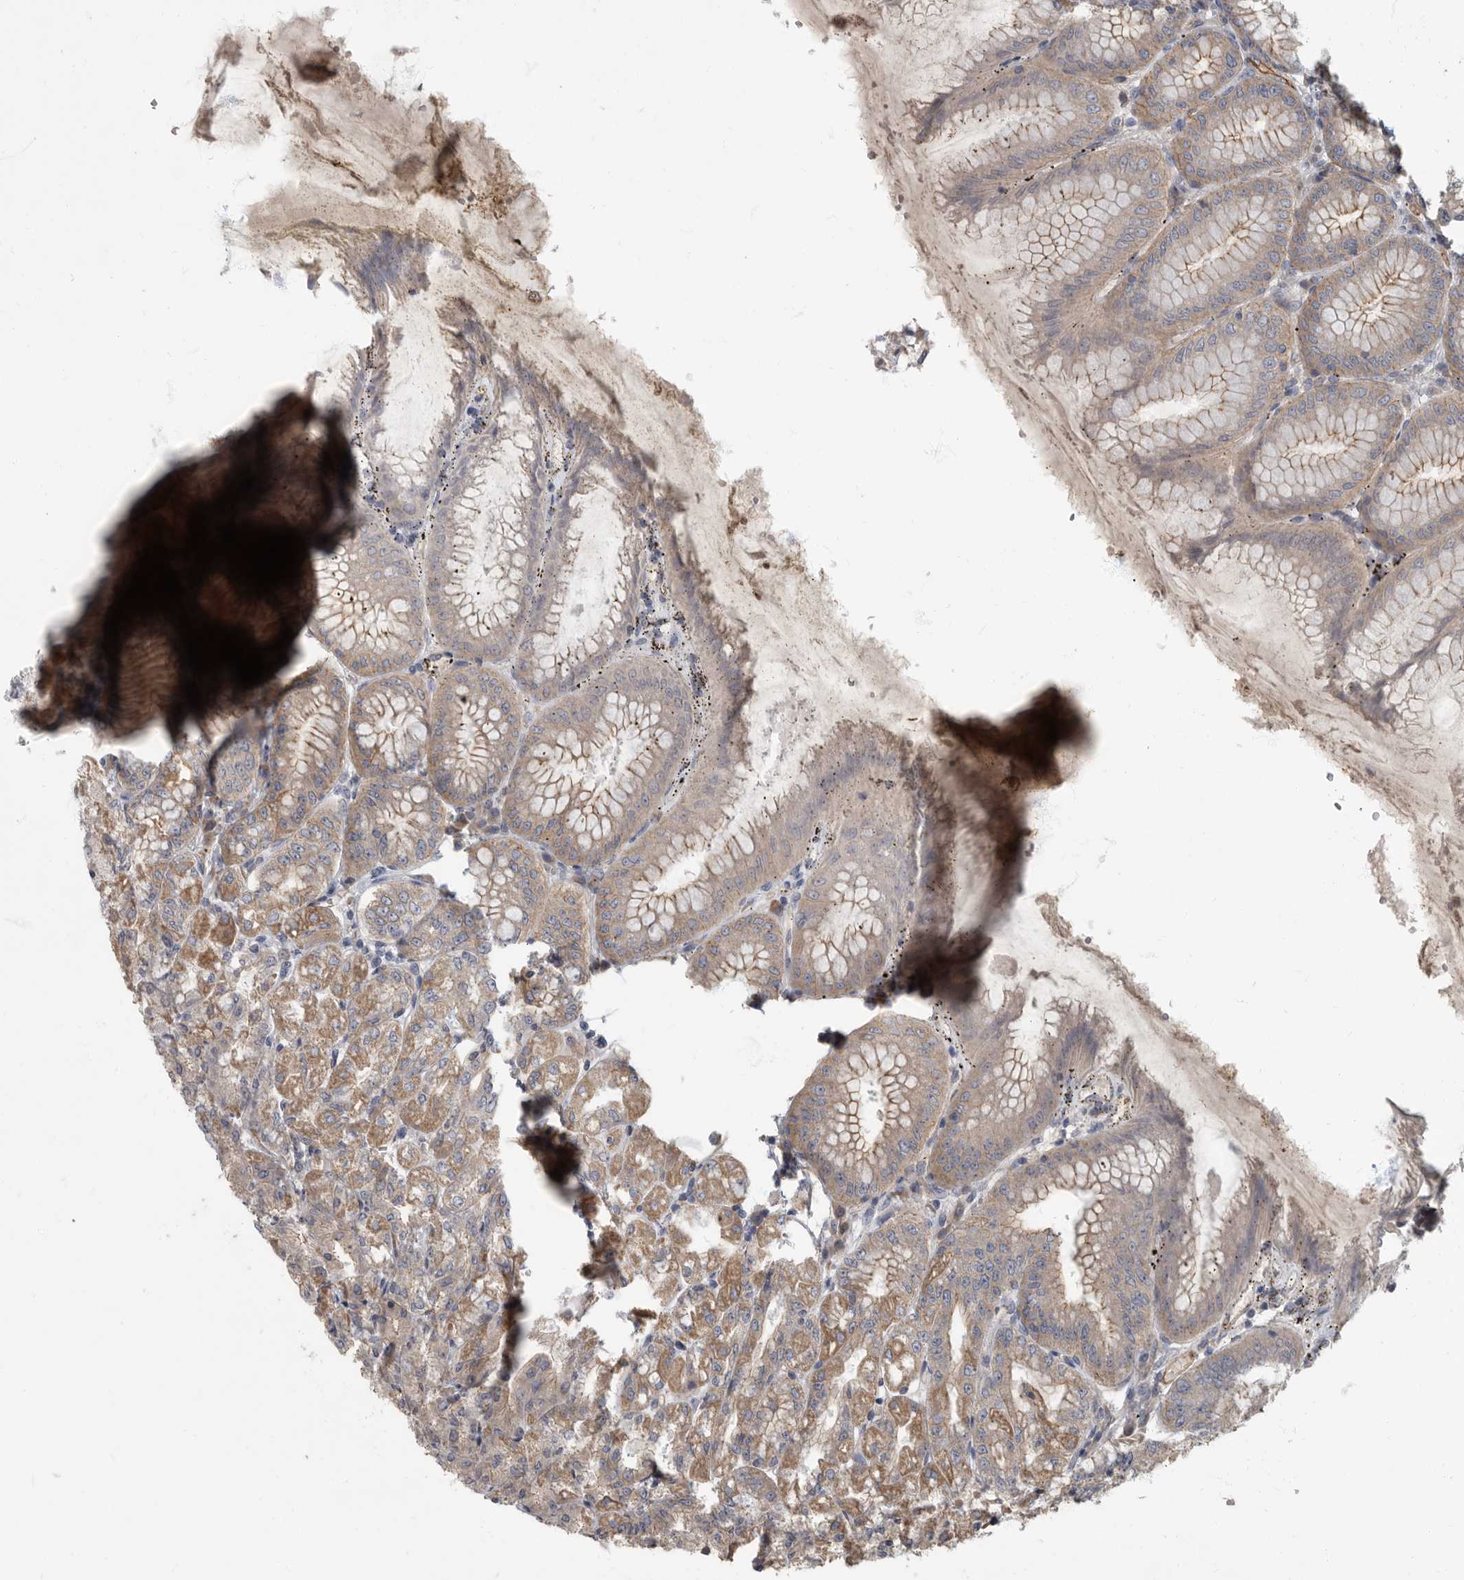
{"staining": {"intensity": "moderate", "quantity": ">75%", "location": "cytoplasmic/membranous"}, "tissue": "stomach", "cell_type": "Glandular cells", "image_type": "normal", "snomed": [{"axis": "morphology", "description": "Normal tissue, NOS"}, {"axis": "topography", "description": "Stomach, lower"}], "caption": "Protein expression analysis of benign human stomach reveals moderate cytoplasmic/membranous positivity in about >75% of glandular cells.", "gene": "PDK1", "patient": {"sex": "male", "age": 71}}